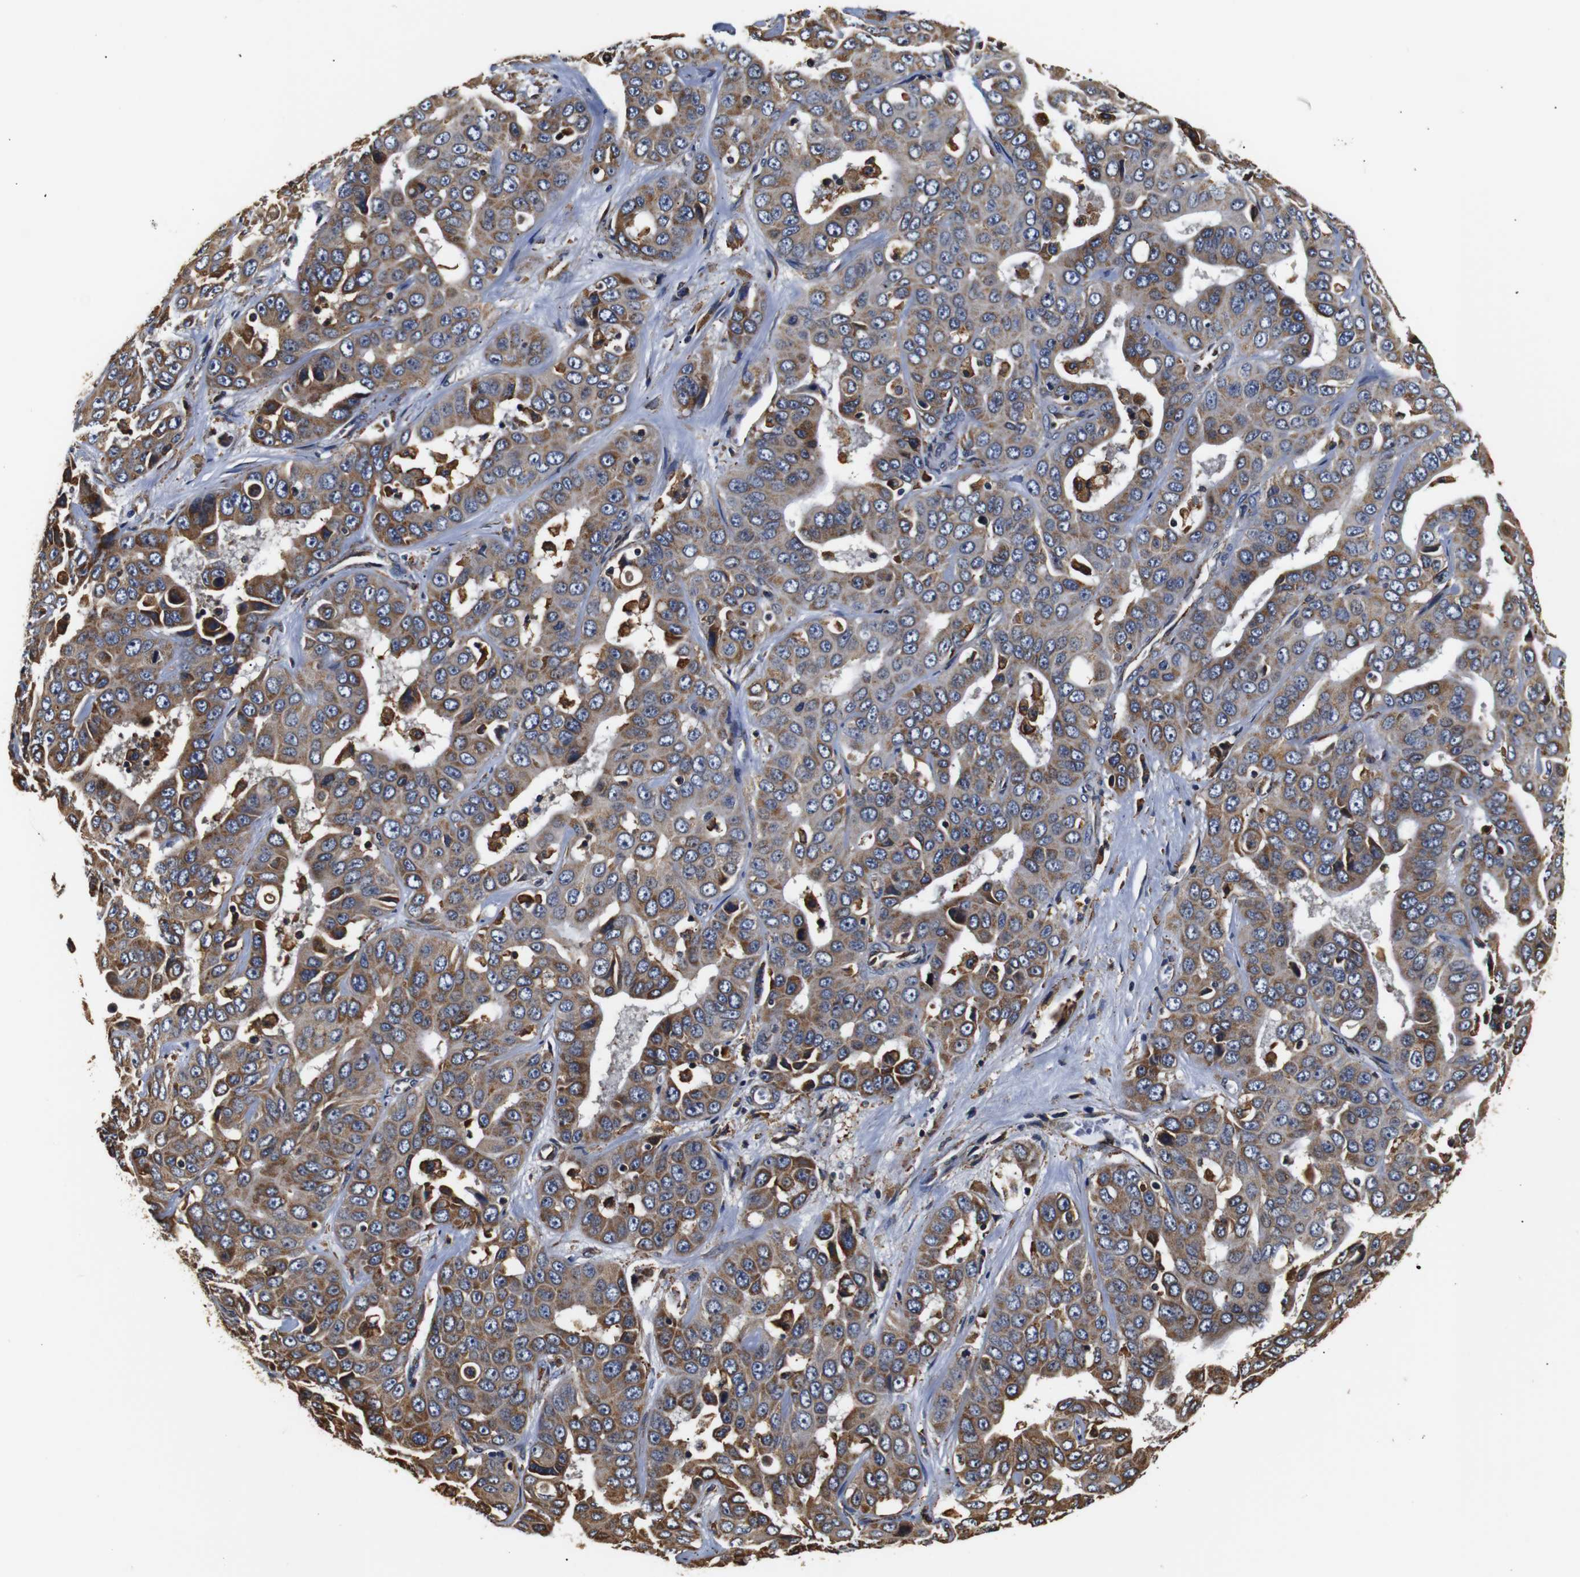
{"staining": {"intensity": "weak", "quantity": "25%-75%", "location": "cytoplasmic/membranous"}, "tissue": "liver cancer", "cell_type": "Tumor cells", "image_type": "cancer", "snomed": [{"axis": "morphology", "description": "Cholangiocarcinoma"}, {"axis": "topography", "description": "Liver"}], "caption": "A histopathology image of liver cancer stained for a protein reveals weak cytoplasmic/membranous brown staining in tumor cells. (Brightfield microscopy of DAB IHC at high magnification).", "gene": "HHIP", "patient": {"sex": "female", "age": 52}}